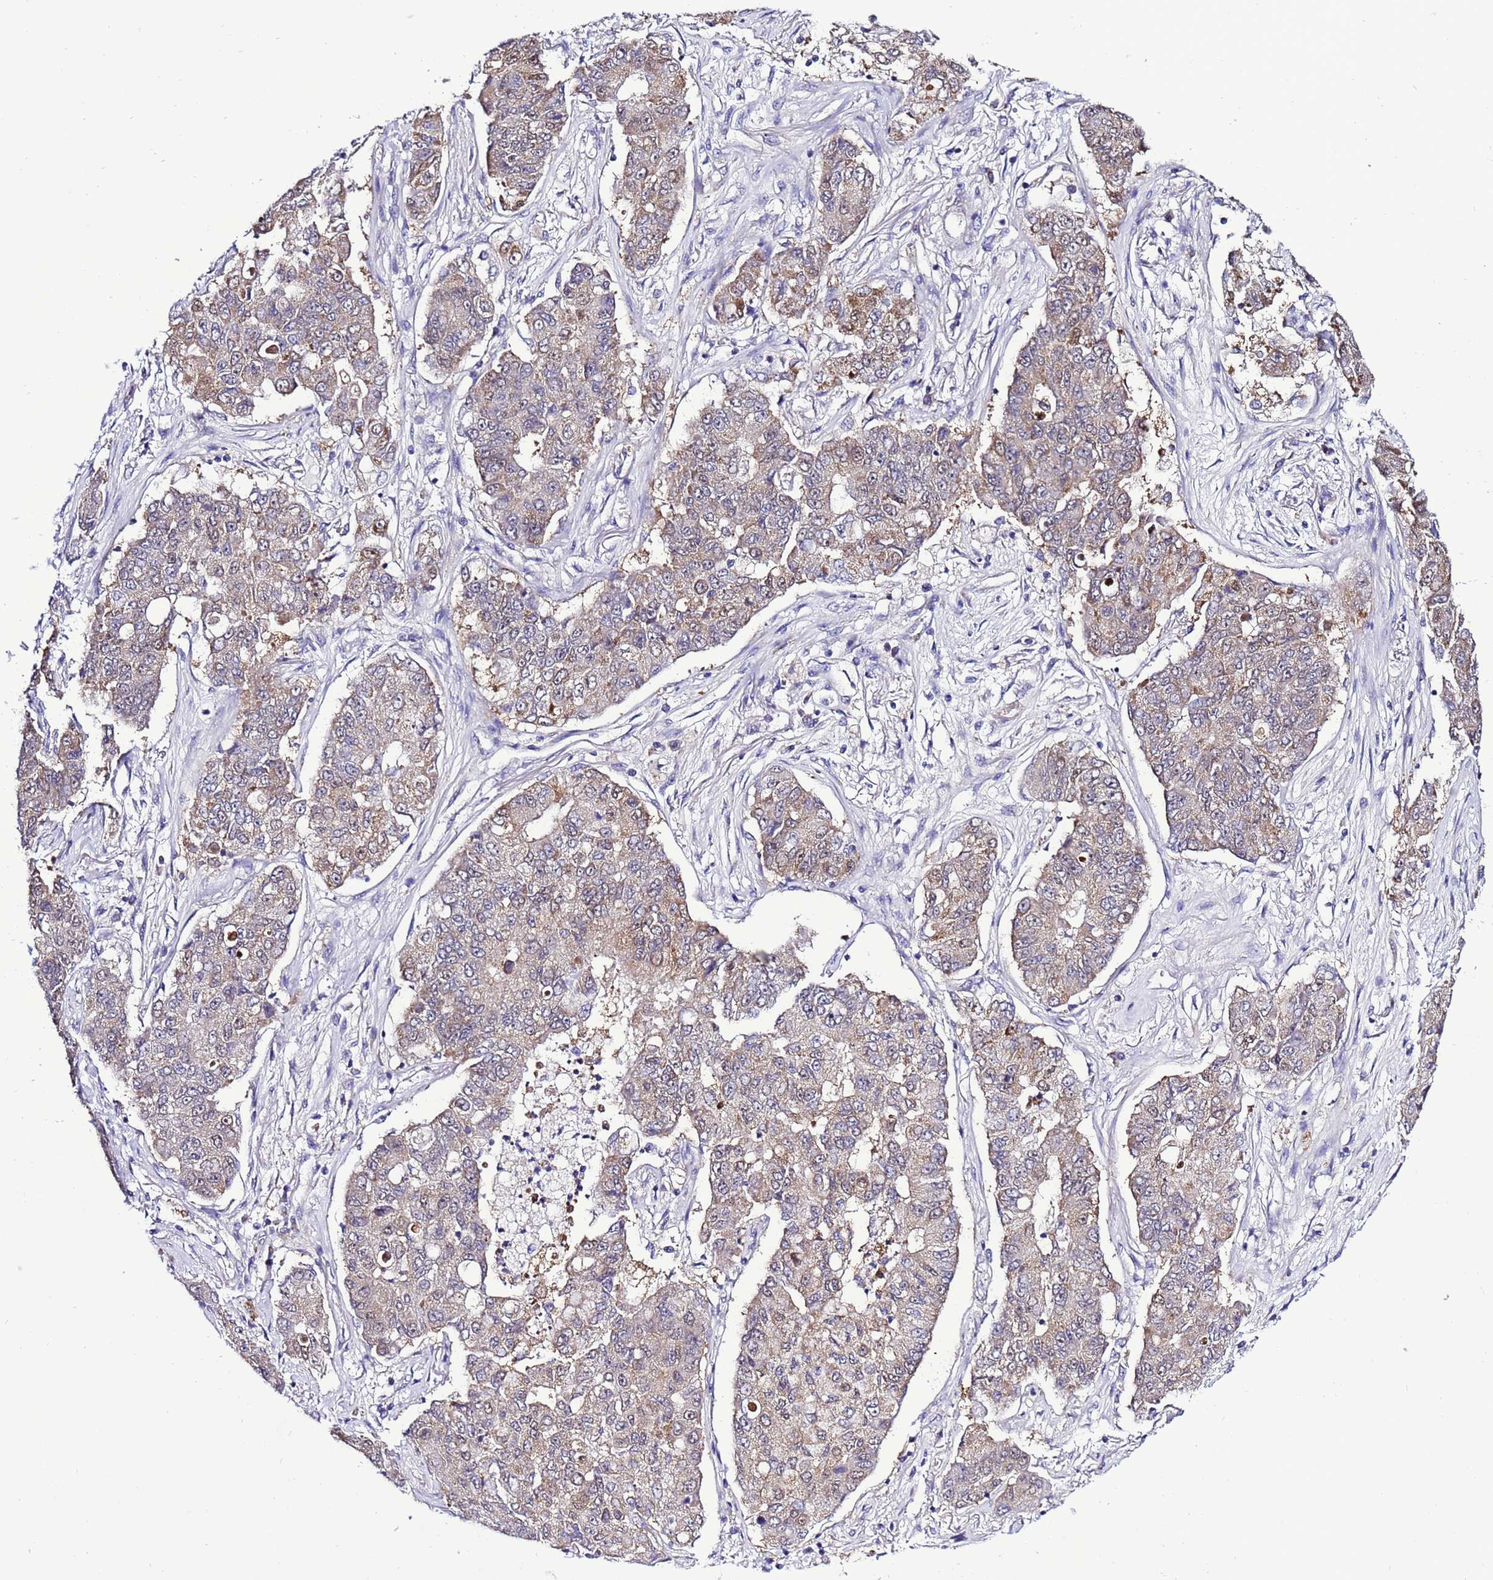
{"staining": {"intensity": "weak", "quantity": "<25%", "location": "cytoplasmic/membranous"}, "tissue": "lung cancer", "cell_type": "Tumor cells", "image_type": "cancer", "snomed": [{"axis": "morphology", "description": "Squamous cell carcinoma, NOS"}, {"axis": "topography", "description": "Lung"}], "caption": "An immunohistochemistry histopathology image of squamous cell carcinoma (lung) is shown. There is no staining in tumor cells of squamous cell carcinoma (lung). Nuclei are stained in blue.", "gene": "DPH6", "patient": {"sex": "male", "age": 74}}